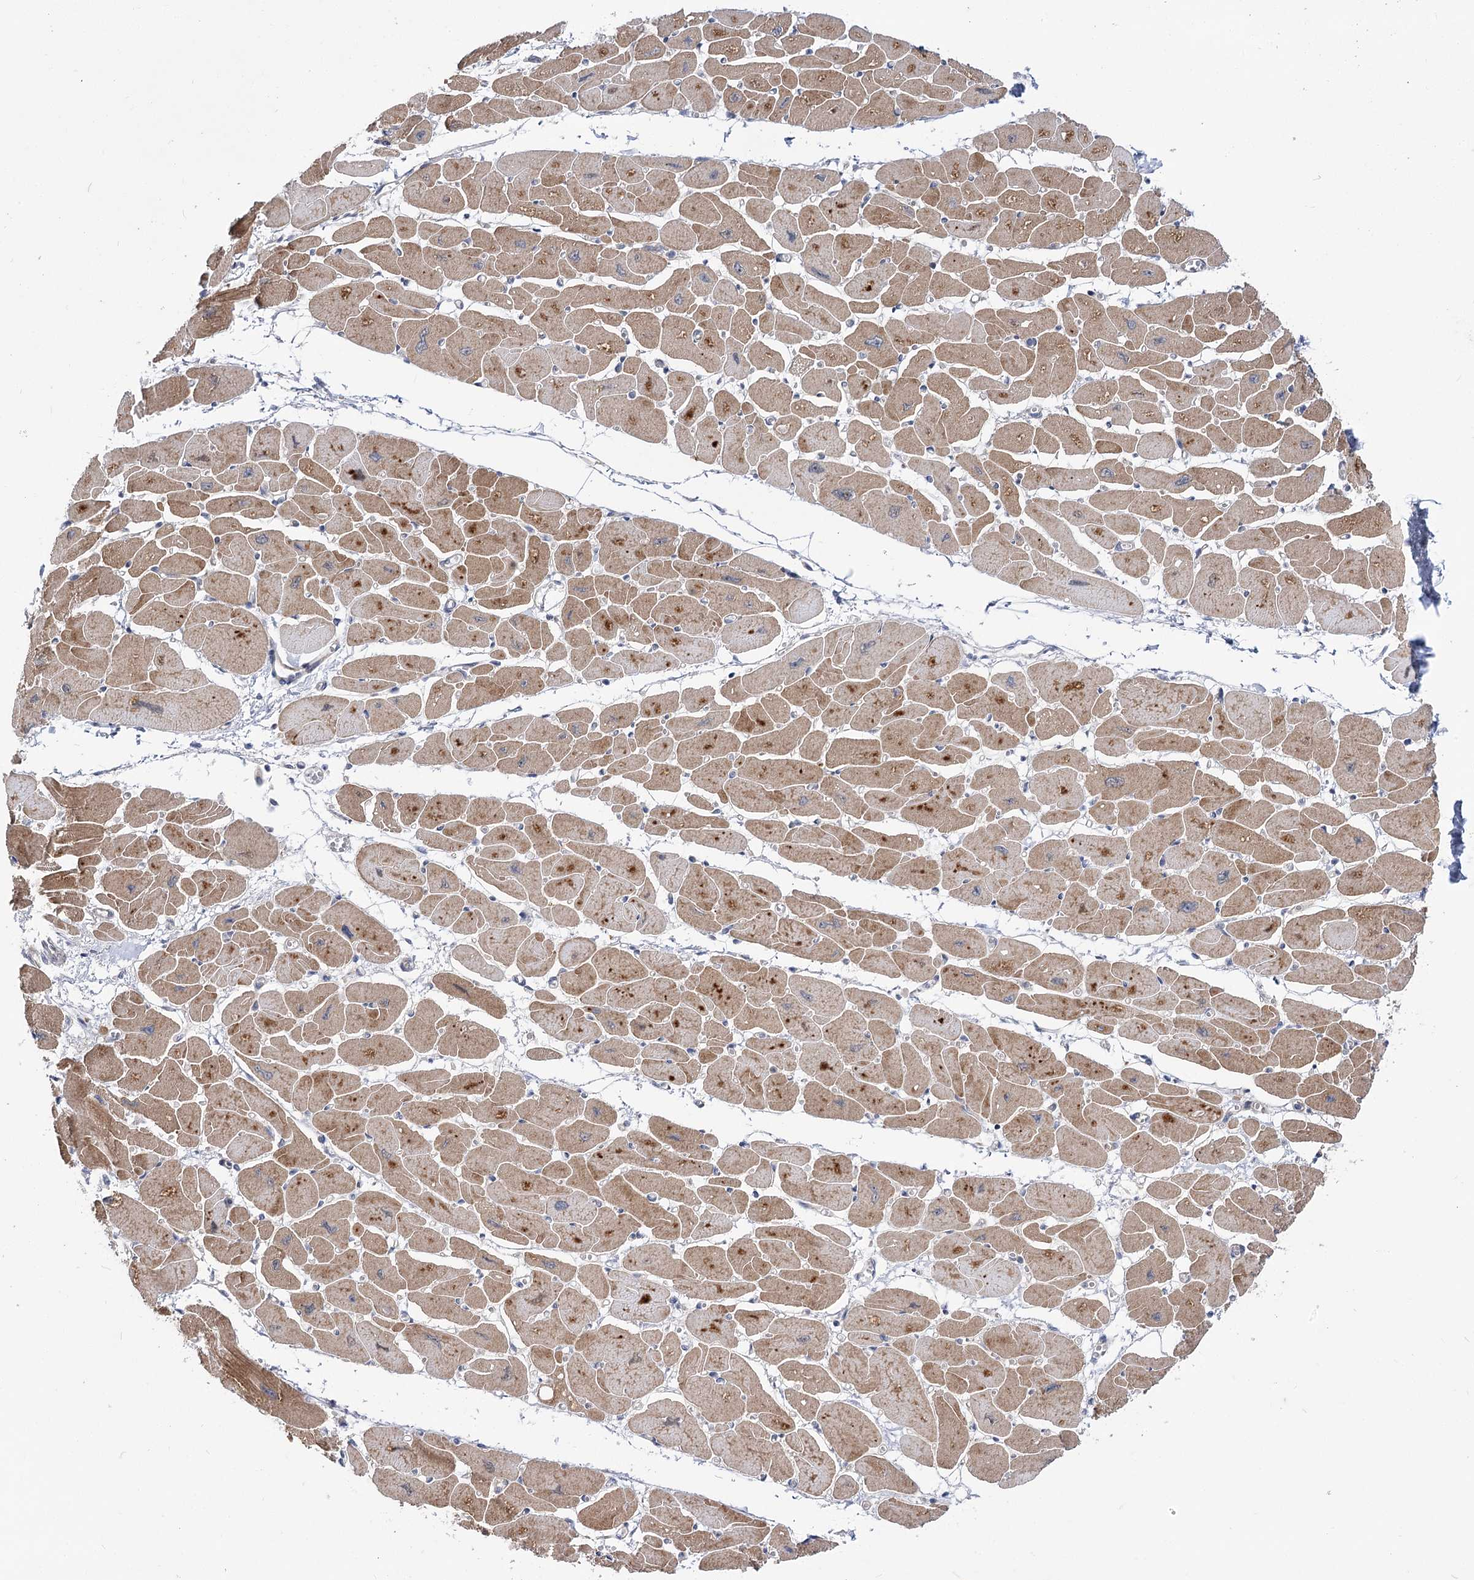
{"staining": {"intensity": "moderate", "quantity": ">75%", "location": "cytoplasmic/membranous"}, "tissue": "heart muscle", "cell_type": "Cardiomyocytes", "image_type": "normal", "snomed": [{"axis": "morphology", "description": "Normal tissue, NOS"}, {"axis": "topography", "description": "Heart"}], "caption": "A high-resolution micrograph shows immunohistochemistry (IHC) staining of normal heart muscle, which exhibits moderate cytoplasmic/membranous staining in about >75% of cardiomyocytes. (IHC, brightfield microscopy, high magnification).", "gene": "ARHGAP32", "patient": {"sex": "female", "age": 54}}